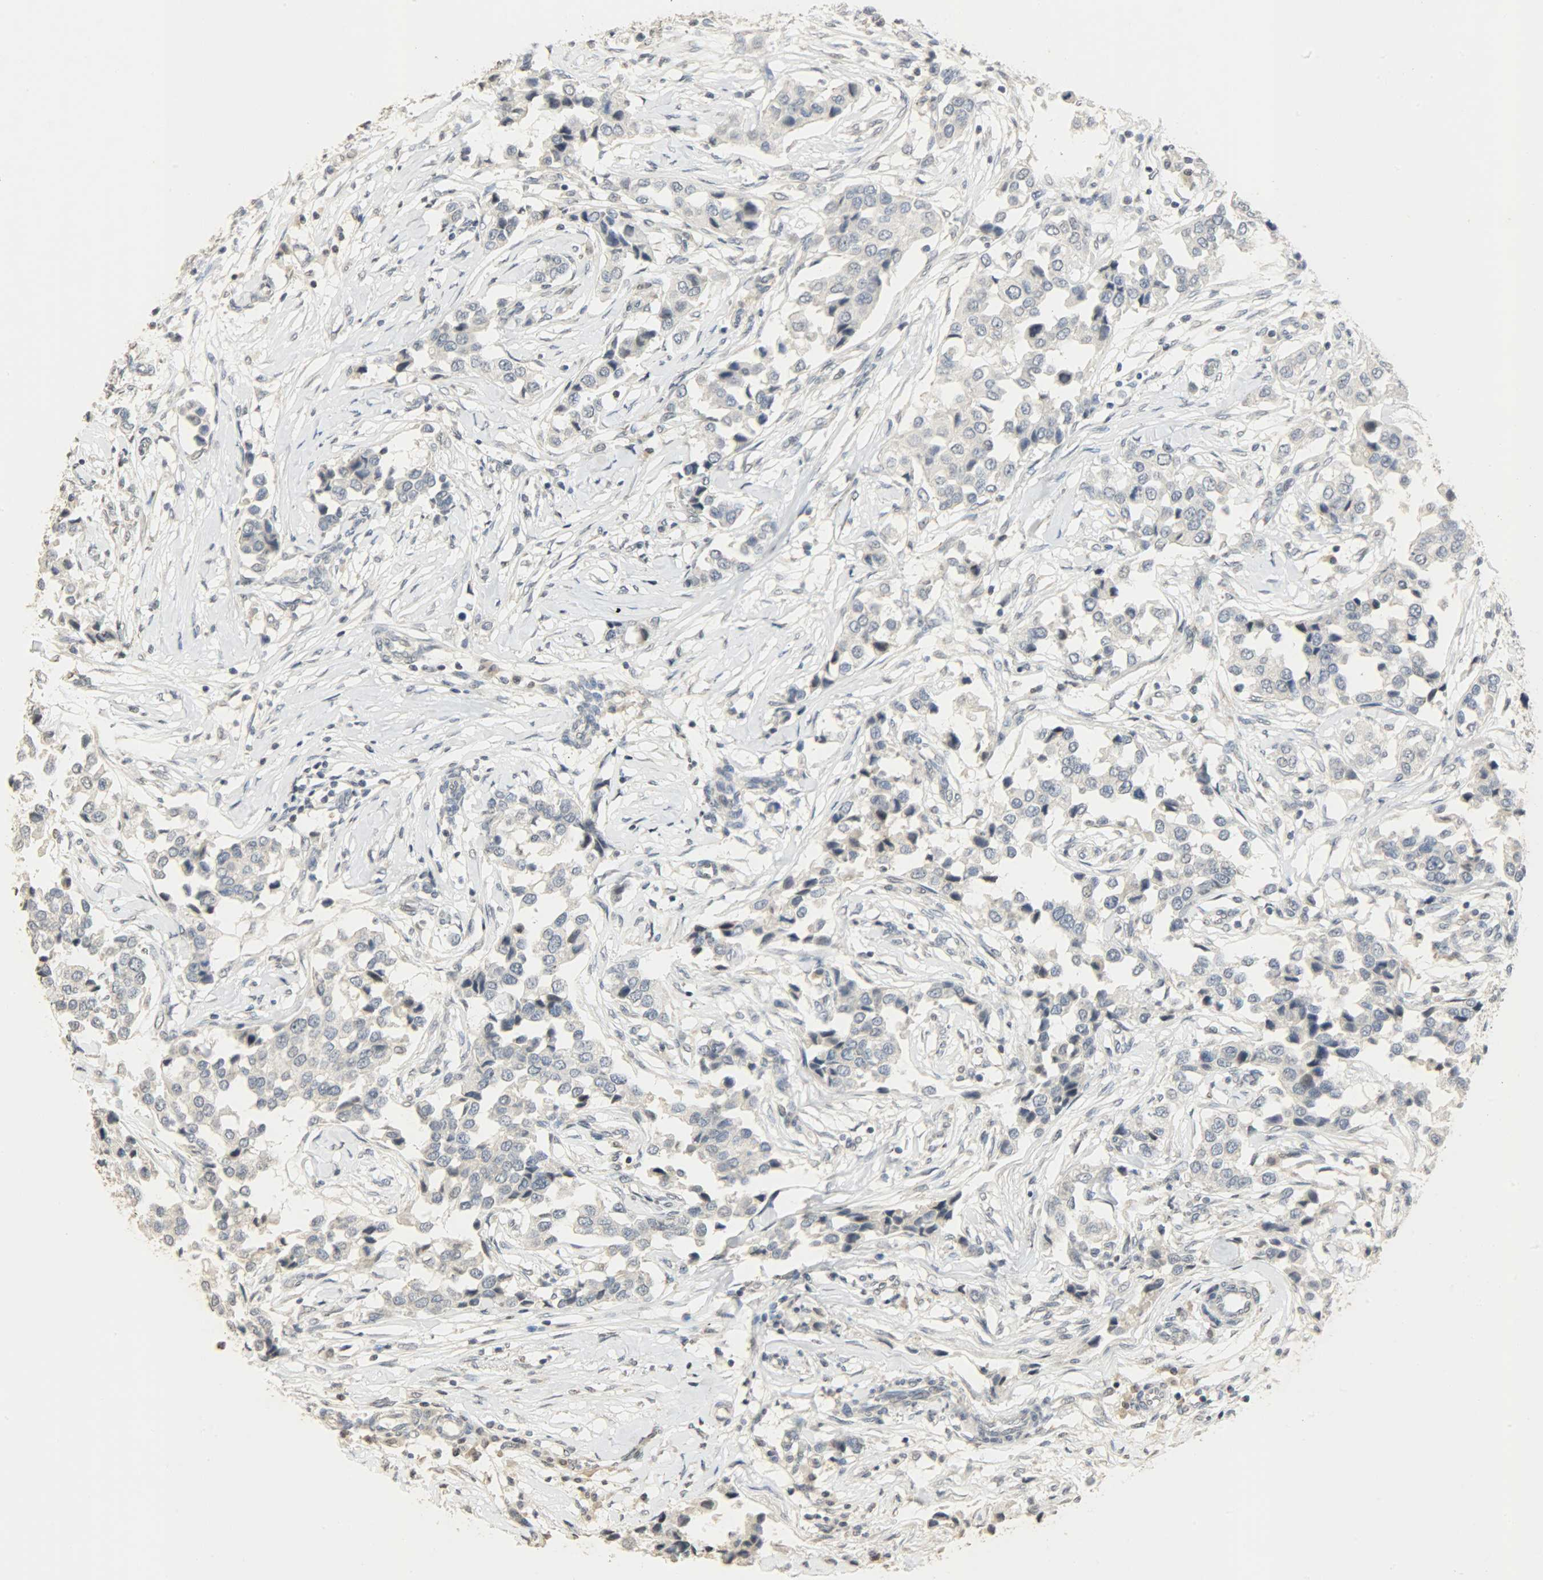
{"staining": {"intensity": "negative", "quantity": "none", "location": "none"}, "tissue": "breast cancer", "cell_type": "Tumor cells", "image_type": "cancer", "snomed": [{"axis": "morphology", "description": "Duct carcinoma"}, {"axis": "topography", "description": "Breast"}], "caption": "The IHC micrograph has no significant staining in tumor cells of breast intraductal carcinoma tissue.", "gene": "DNAJB6", "patient": {"sex": "female", "age": 80}}